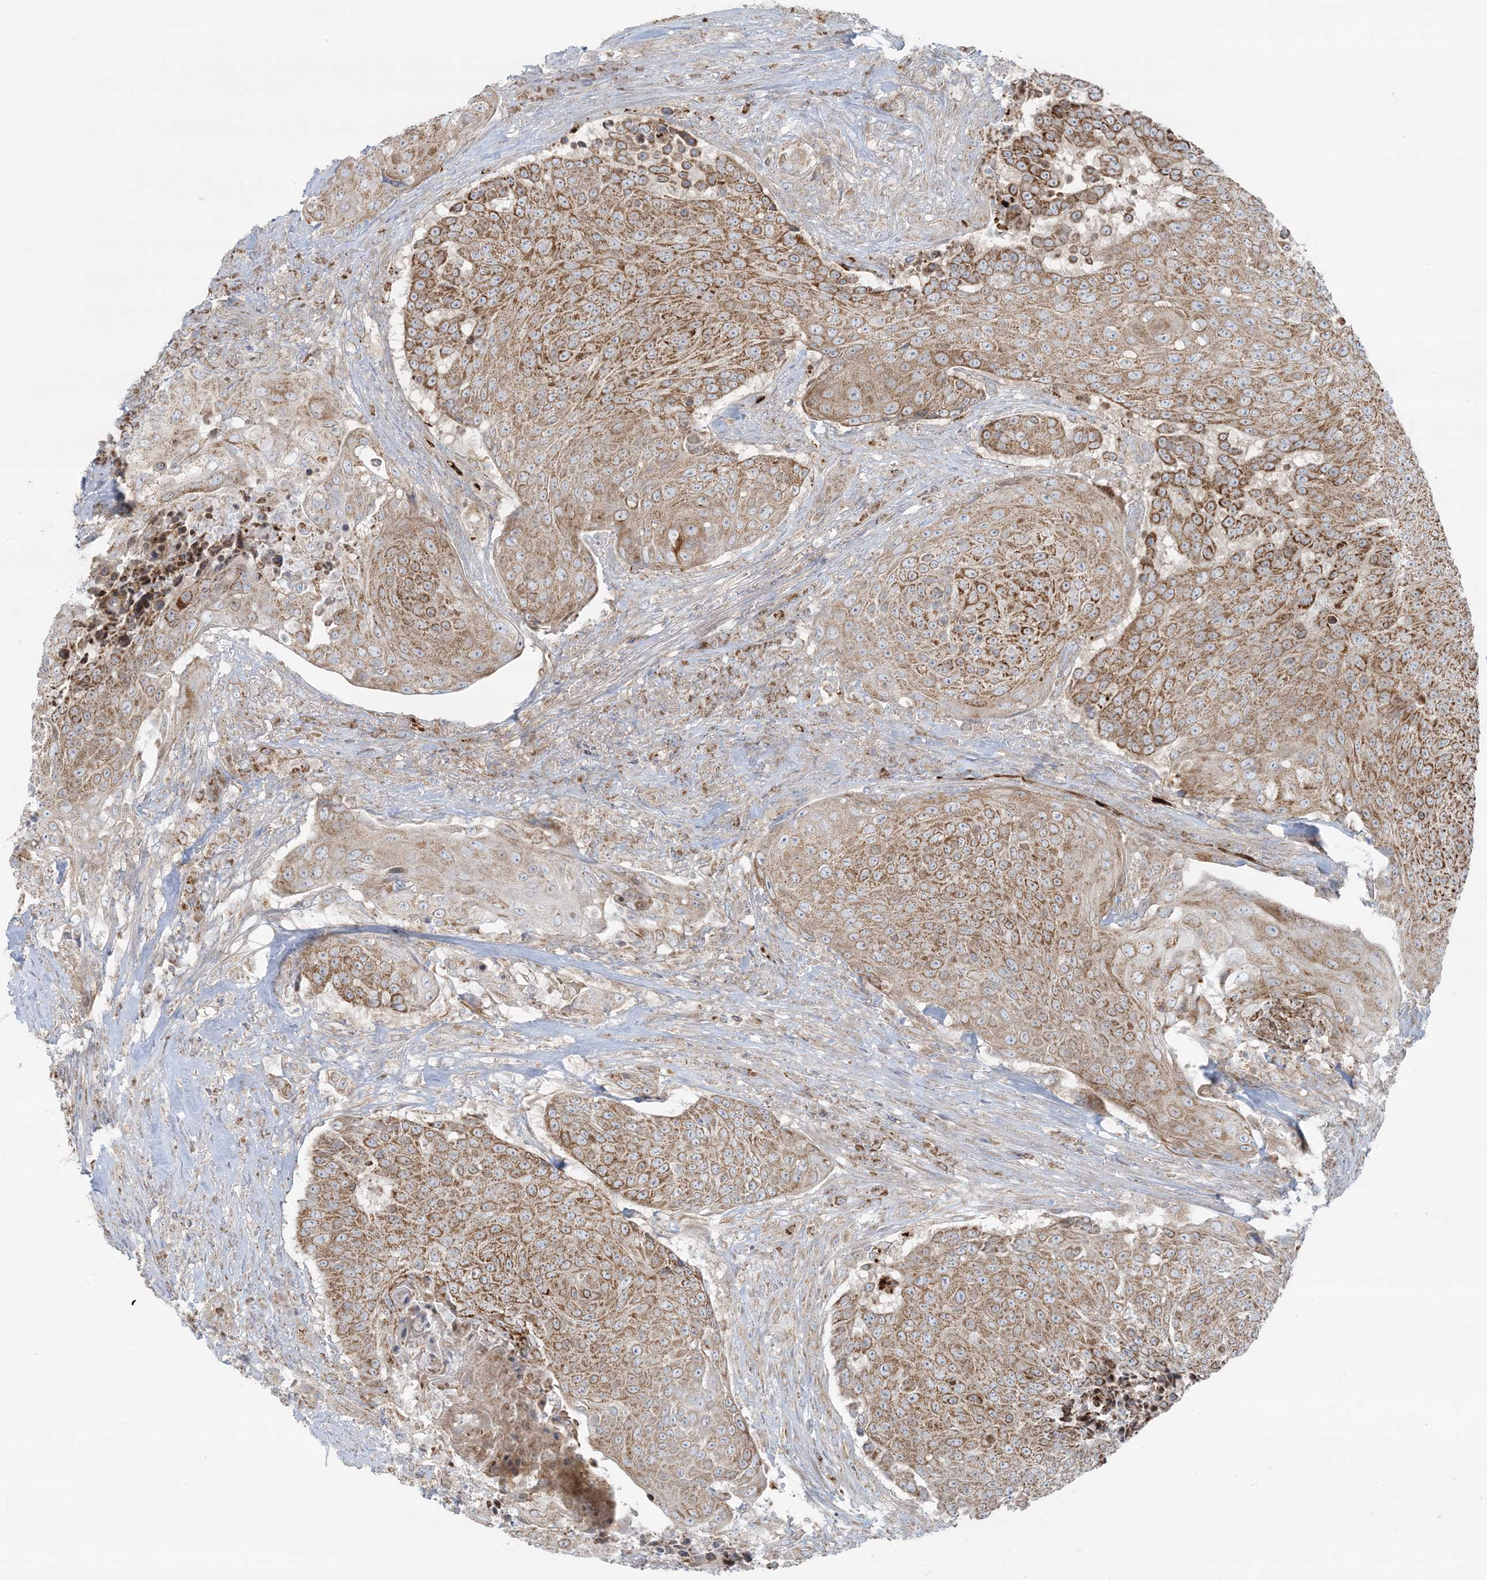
{"staining": {"intensity": "moderate", "quantity": ">75%", "location": "cytoplasmic/membranous"}, "tissue": "urothelial cancer", "cell_type": "Tumor cells", "image_type": "cancer", "snomed": [{"axis": "morphology", "description": "Urothelial carcinoma, High grade"}, {"axis": "topography", "description": "Urinary bladder"}], "caption": "Immunohistochemistry micrograph of neoplastic tissue: urothelial cancer stained using immunohistochemistry exhibits medium levels of moderate protein expression localized specifically in the cytoplasmic/membranous of tumor cells, appearing as a cytoplasmic/membranous brown color.", "gene": "PIK3R4", "patient": {"sex": "female", "age": 63}}